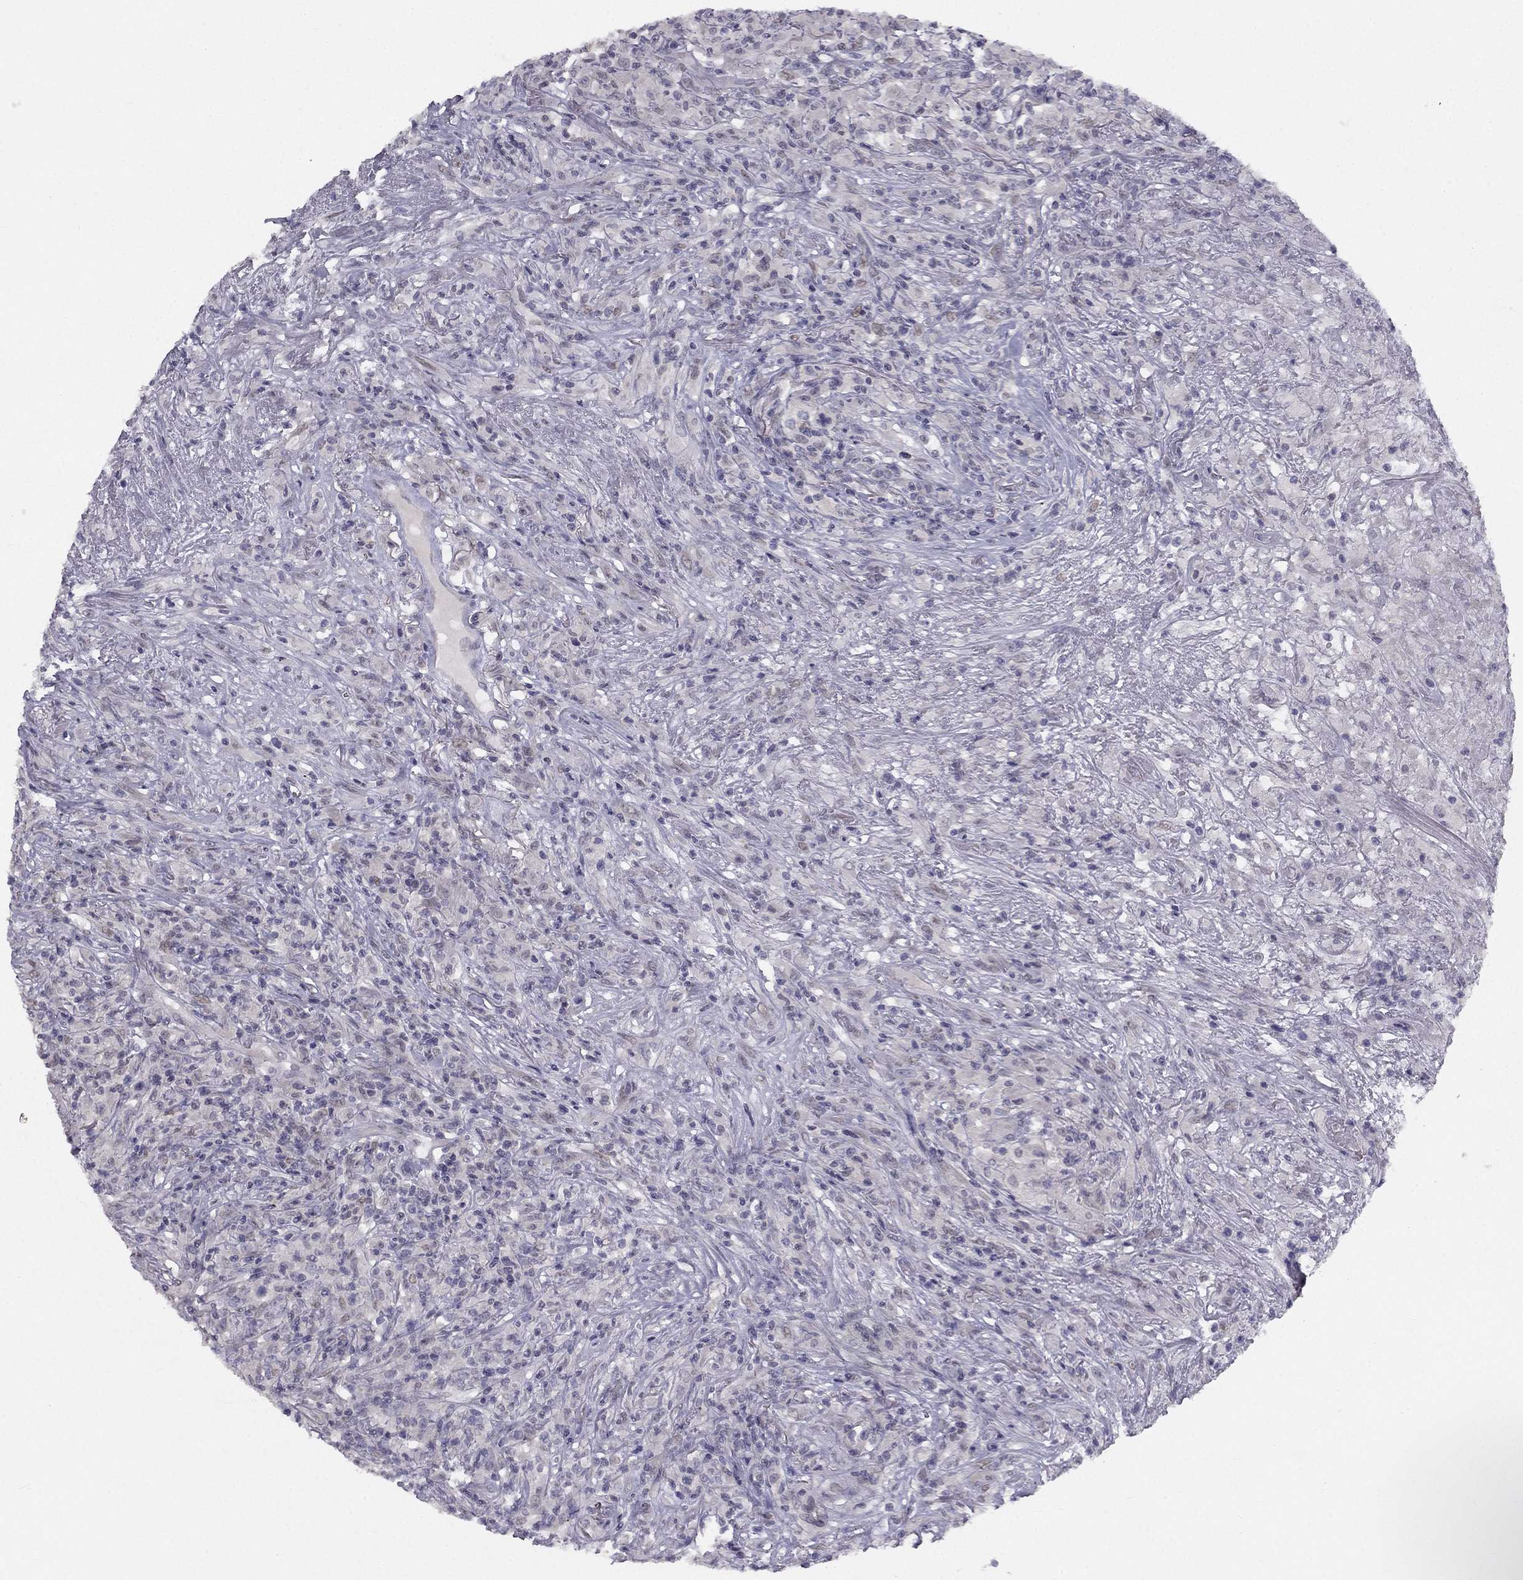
{"staining": {"intensity": "negative", "quantity": "none", "location": "none"}, "tissue": "lymphoma", "cell_type": "Tumor cells", "image_type": "cancer", "snomed": [{"axis": "morphology", "description": "Malignant lymphoma, non-Hodgkin's type, High grade"}, {"axis": "topography", "description": "Lung"}], "caption": "Human malignant lymphoma, non-Hodgkin's type (high-grade) stained for a protein using IHC reveals no staining in tumor cells.", "gene": "TRPS1", "patient": {"sex": "male", "age": 79}}